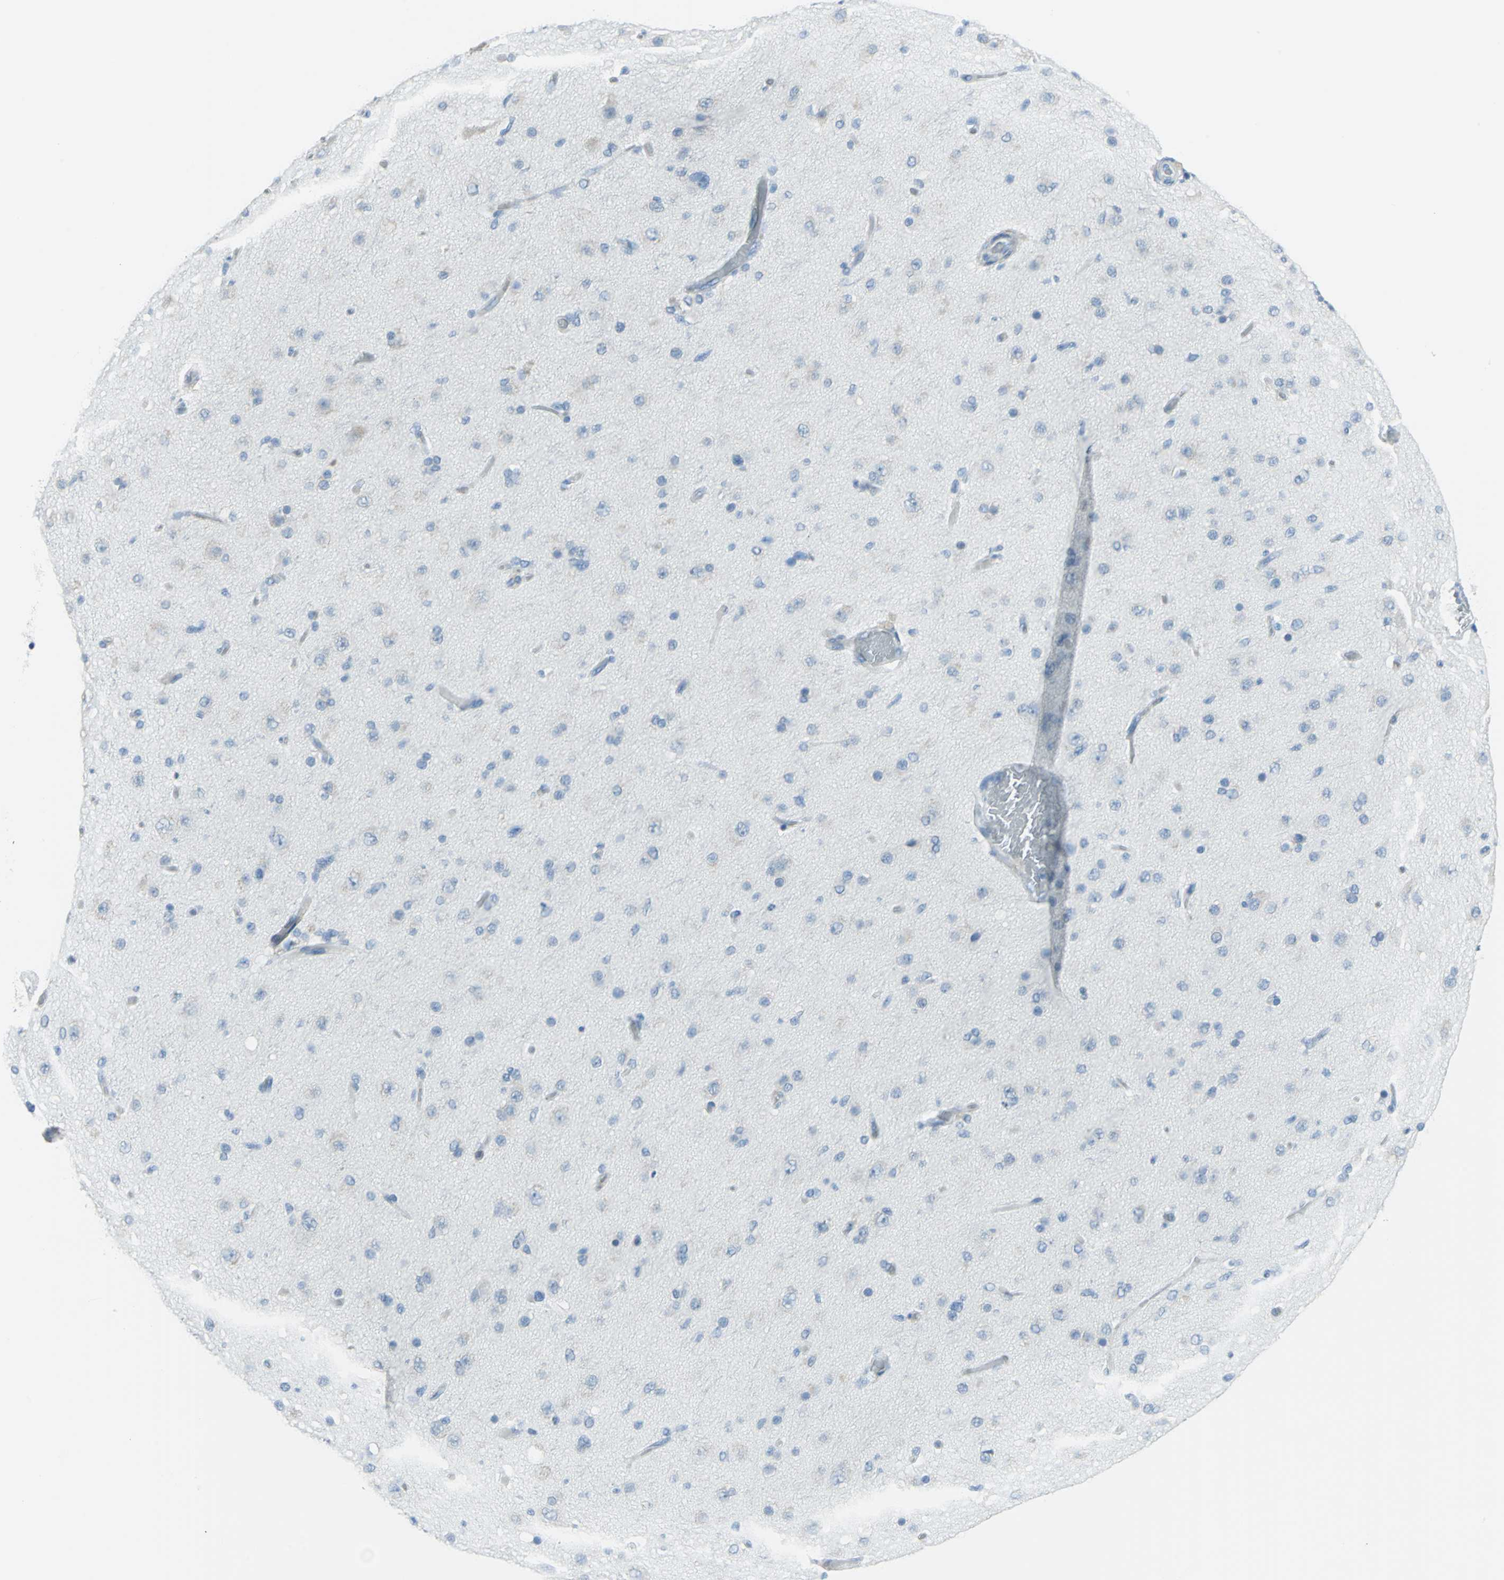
{"staining": {"intensity": "negative", "quantity": "none", "location": "none"}, "tissue": "glioma", "cell_type": "Tumor cells", "image_type": "cancer", "snomed": [{"axis": "morphology", "description": "Glioma, malignant, High grade"}, {"axis": "topography", "description": "Brain"}], "caption": "IHC histopathology image of neoplastic tissue: human malignant glioma (high-grade) stained with DAB (3,3'-diaminobenzidine) reveals no significant protein staining in tumor cells.", "gene": "DNAI2", "patient": {"sex": "male", "age": 33}}